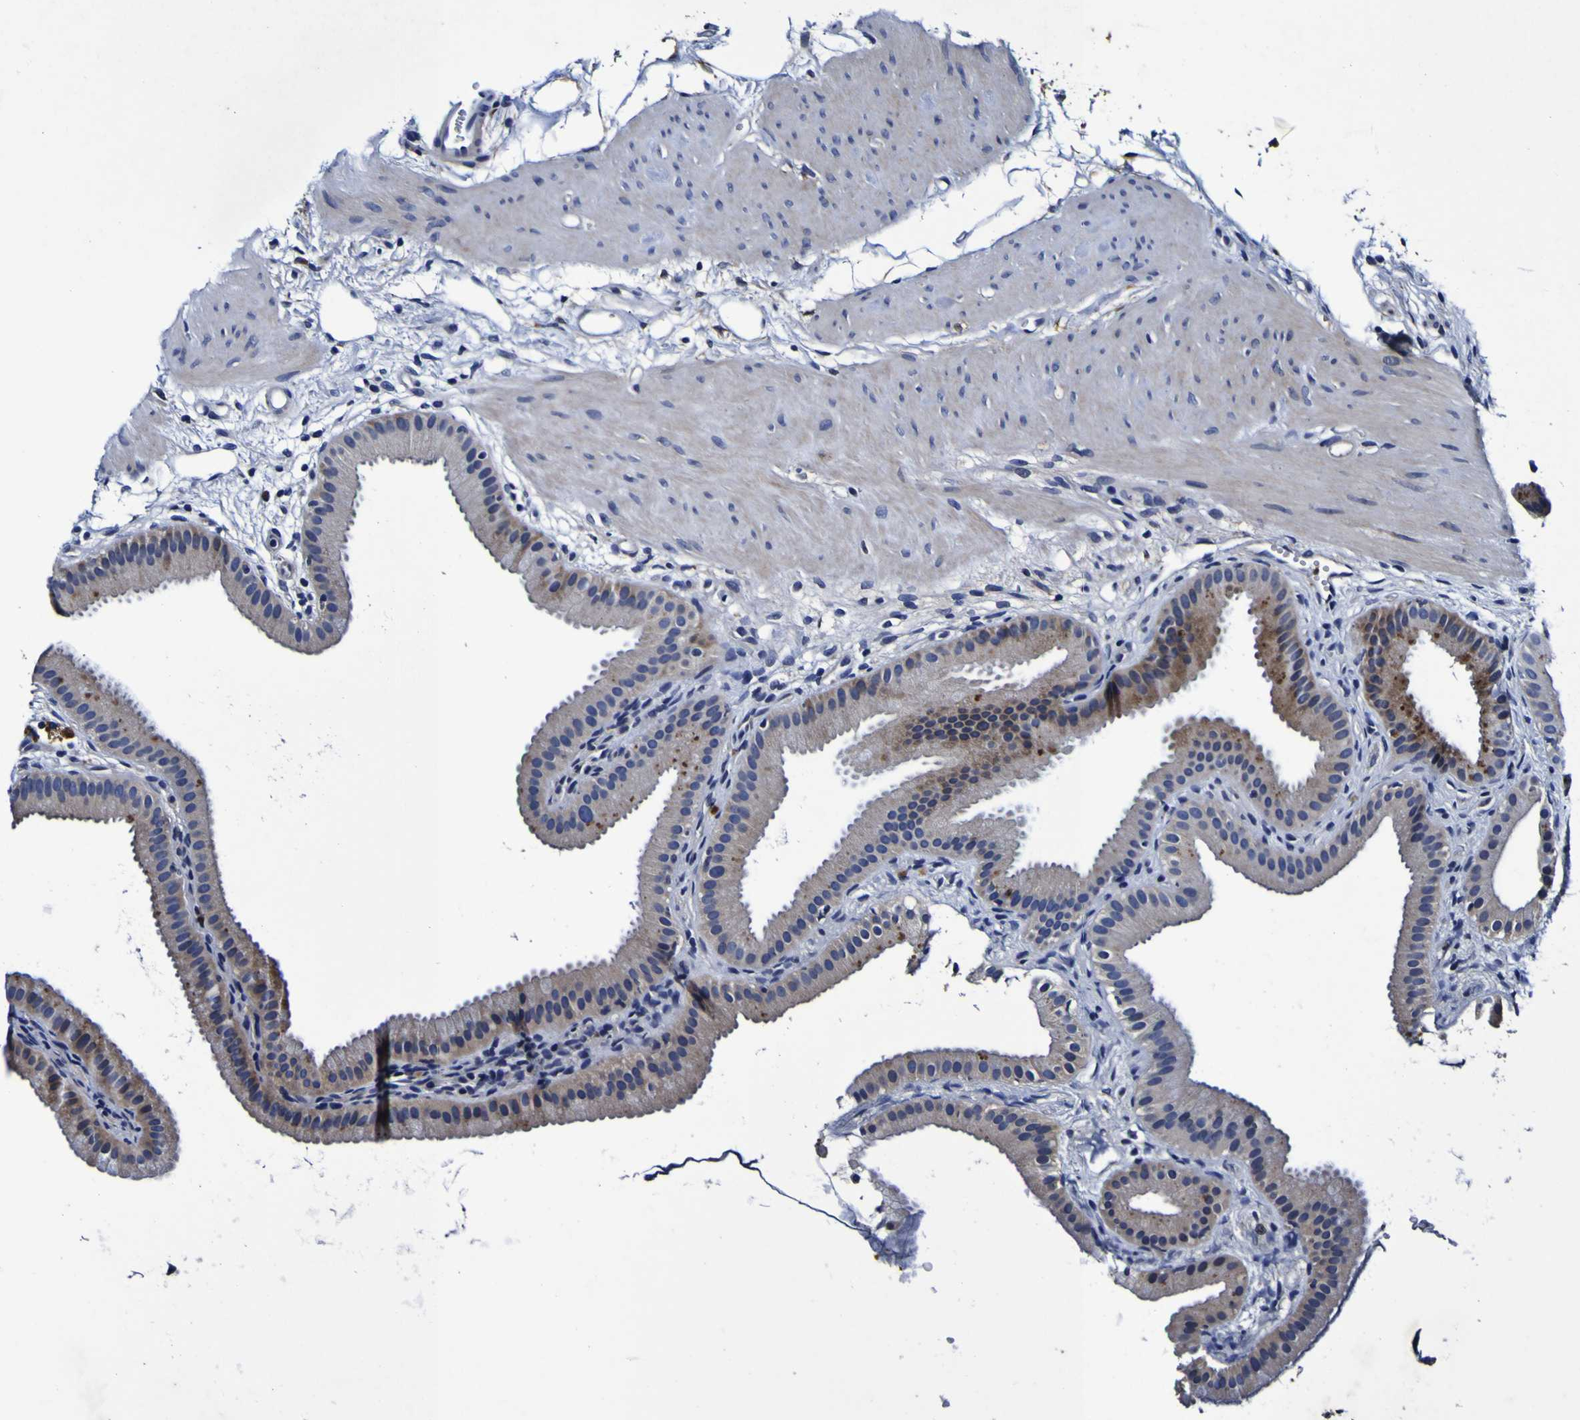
{"staining": {"intensity": "weak", "quantity": "<25%", "location": "cytoplasmic/membranous"}, "tissue": "gallbladder", "cell_type": "Glandular cells", "image_type": "normal", "snomed": [{"axis": "morphology", "description": "Normal tissue, NOS"}, {"axis": "topography", "description": "Gallbladder"}], "caption": "This is an immunohistochemistry (IHC) image of normal gallbladder. There is no positivity in glandular cells.", "gene": "PANK4", "patient": {"sex": "female", "age": 64}}